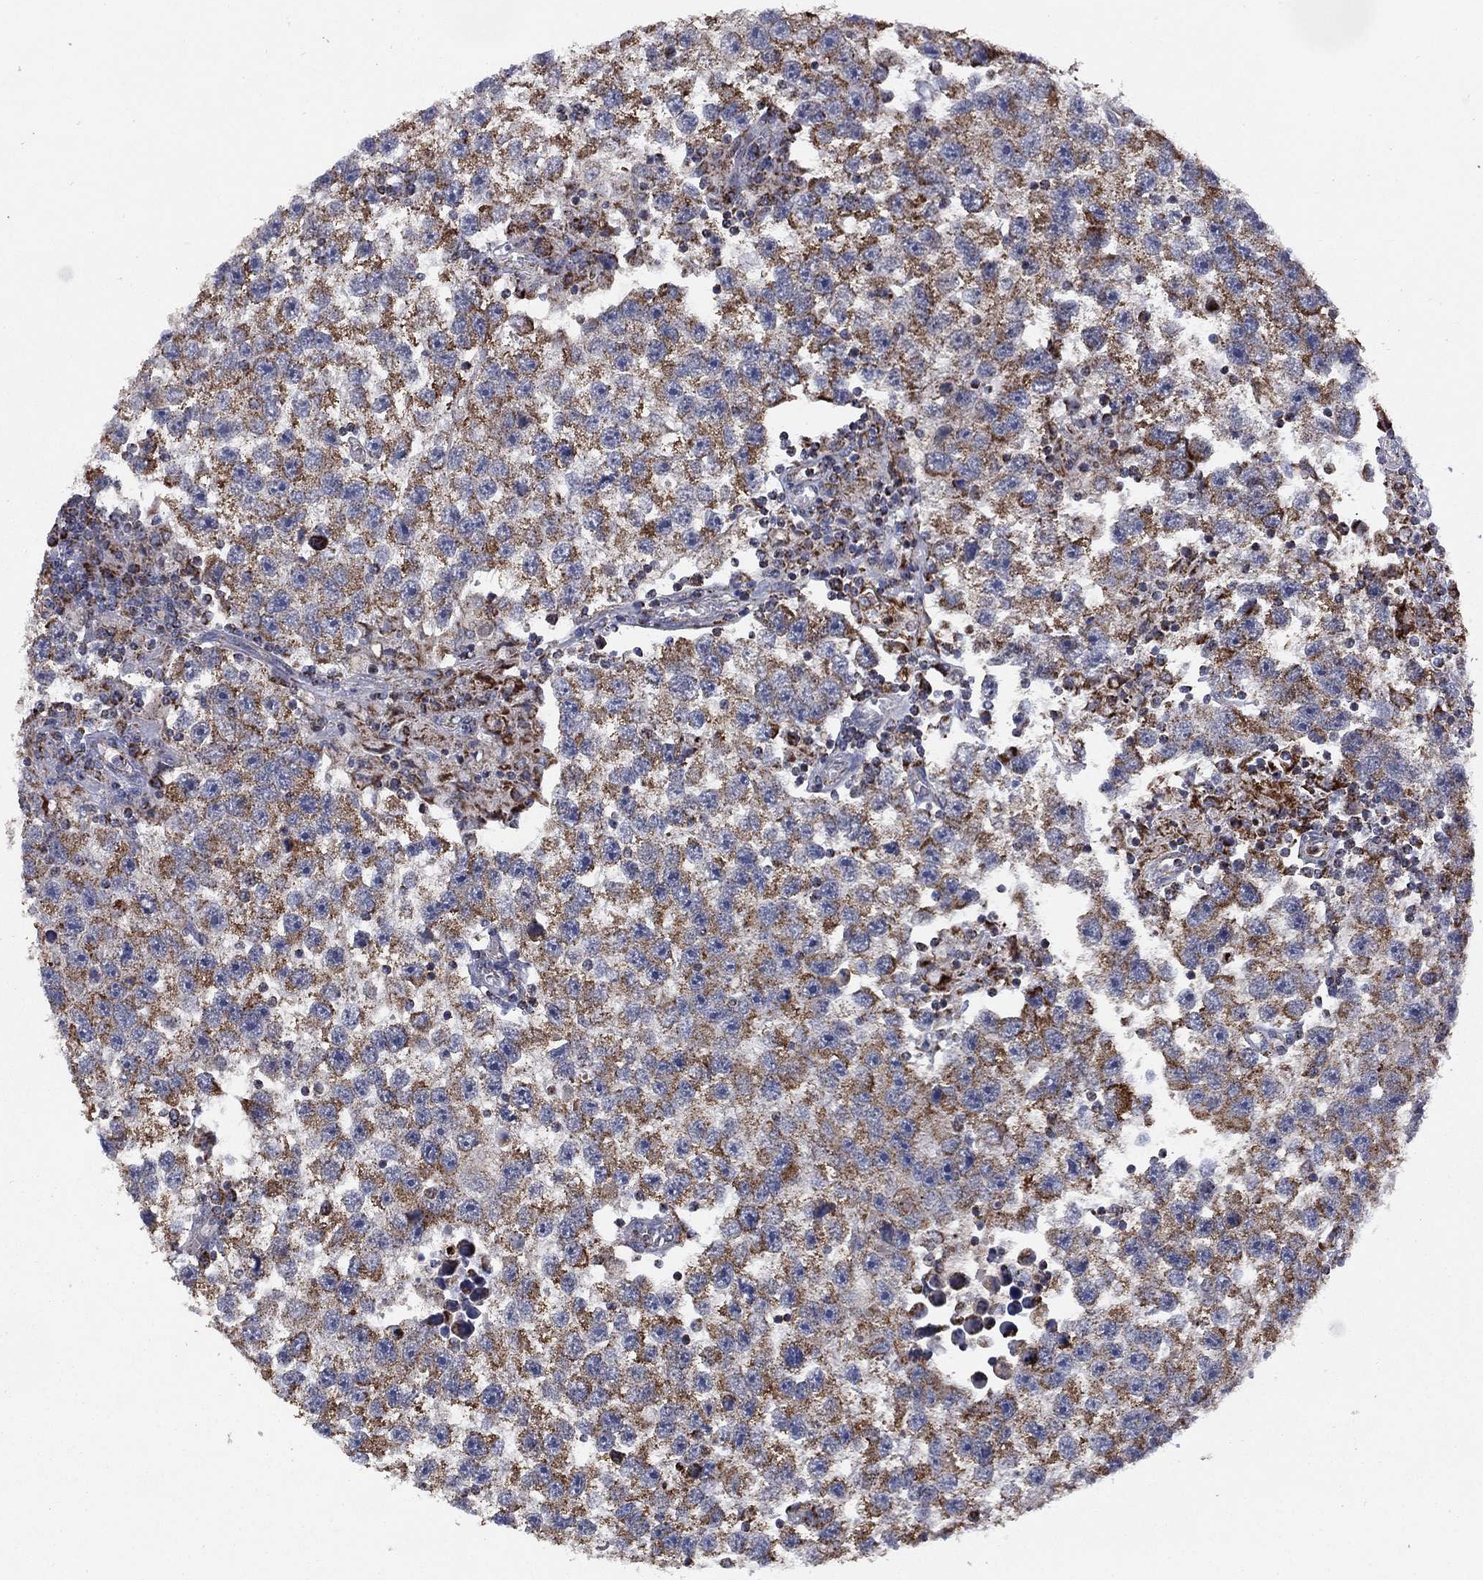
{"staining": {"intensity": "moderate", "quantity": "25%-75%", "location": "cytoplasmic/membranous"}, "tissue": "testis cancer", "cell_type": "Tumor cells", "image_type": "cancer", "snomed": [{"axis": "morphology", "description": "Seminoma, NOS"}, {"axis": "topography", "description": "Testis"}], "caption": "The micrograph shows immunohistochemical staining of seminoma (testis). There is moderate cytoplasmic/membranous positivity is seen in approximately 25%-75% of tumor cells.", "gene": "PPP2R5A", "patient": {"sex": "male", "age": 26}}